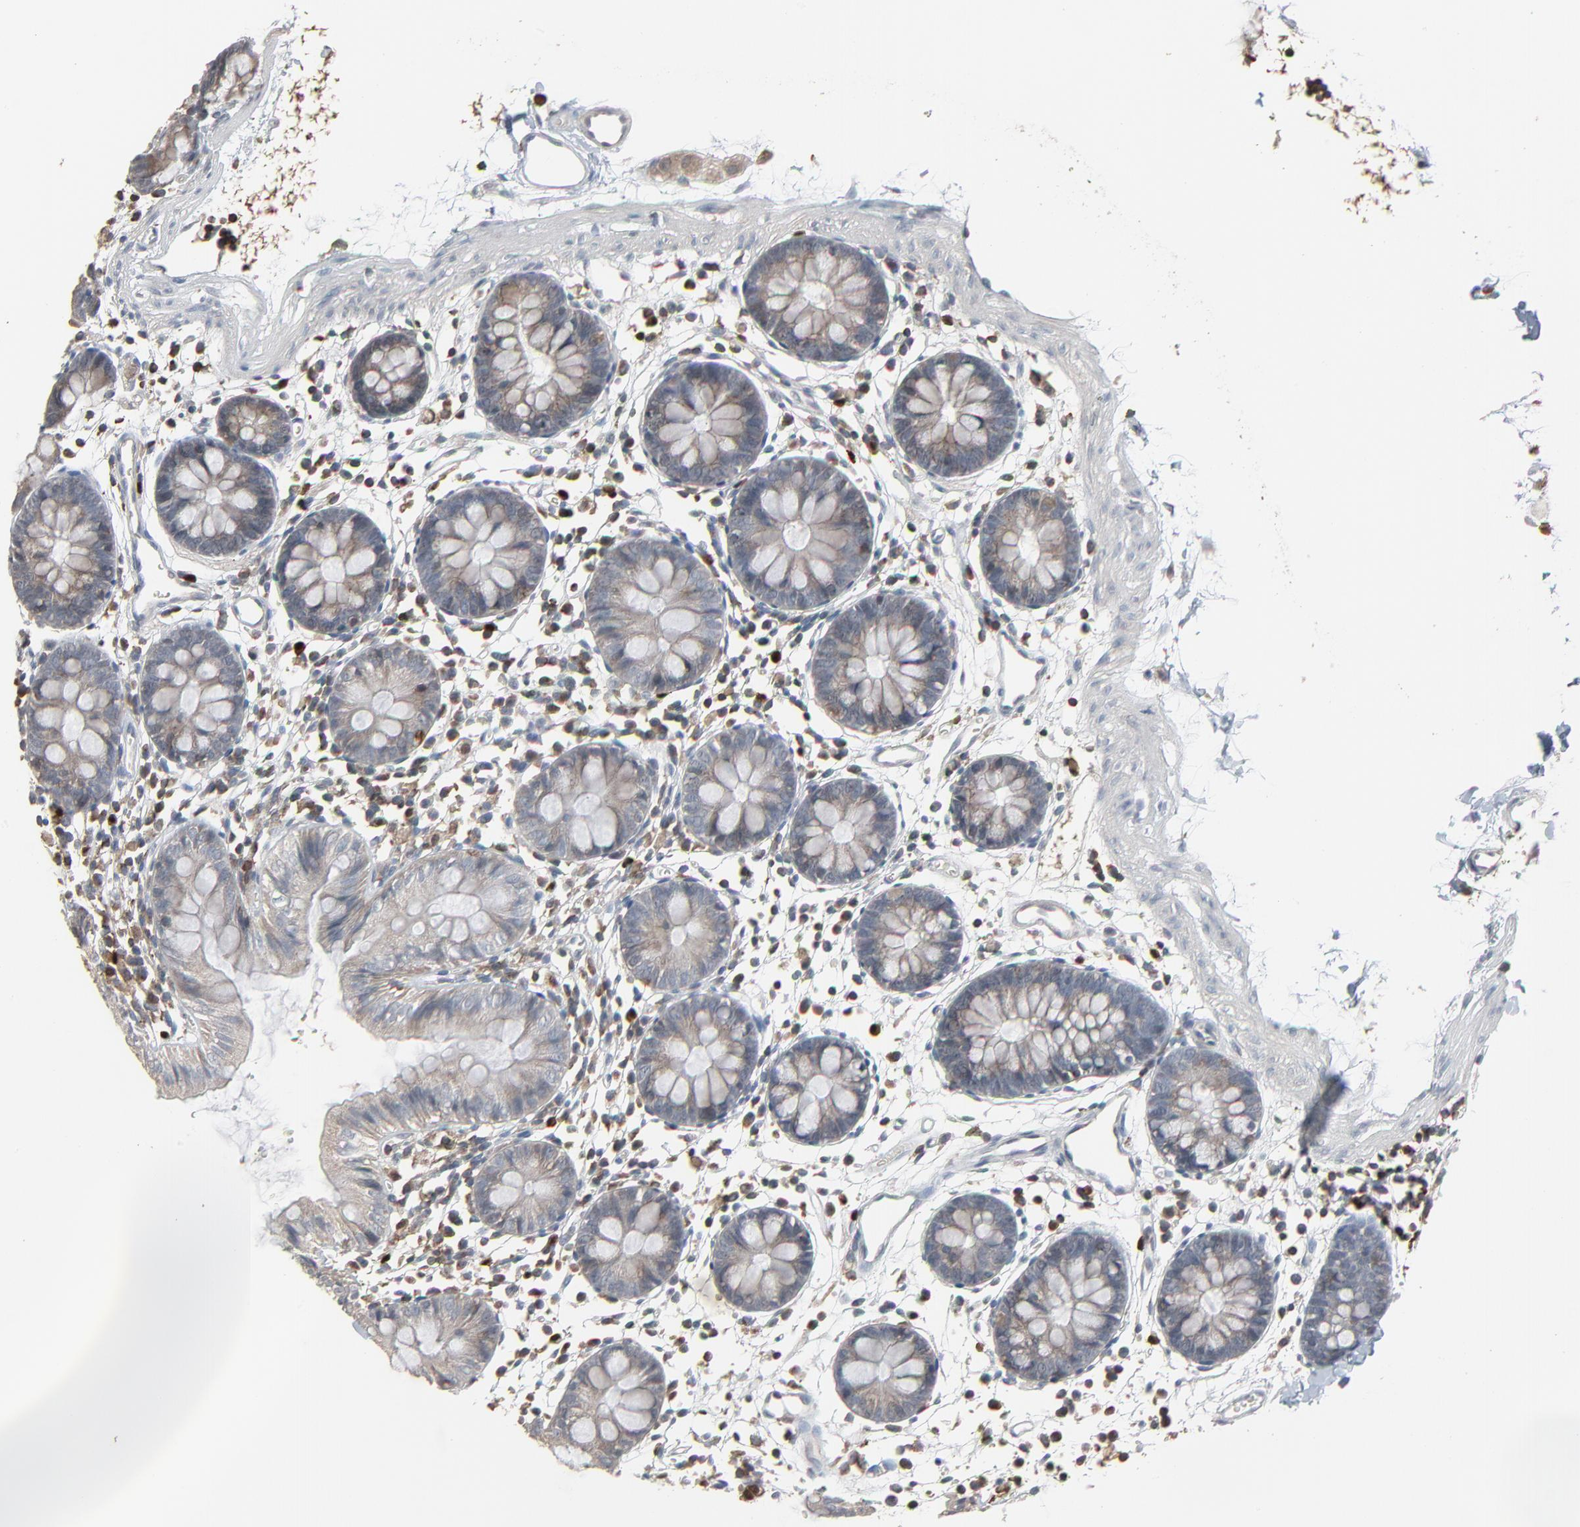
{"staining": {"intensity": "negative", "quantity": "none", "location": "none"}, "tissue": "colon", "cell_type": "Endothelial cells", "image_type": "normal", "snomed": [{"axis": "morphology", "description": "Normal tissue, NOS"}, {"axis": "topography", "description": "Colon"}], "caption": "Immunohistochemistry histopathology image of normal colon stained for a protein (brown), which reveals no staining in endothelial cells.", "gene": "DOCK8", "patient": {"sex": "male", "age": 14}}